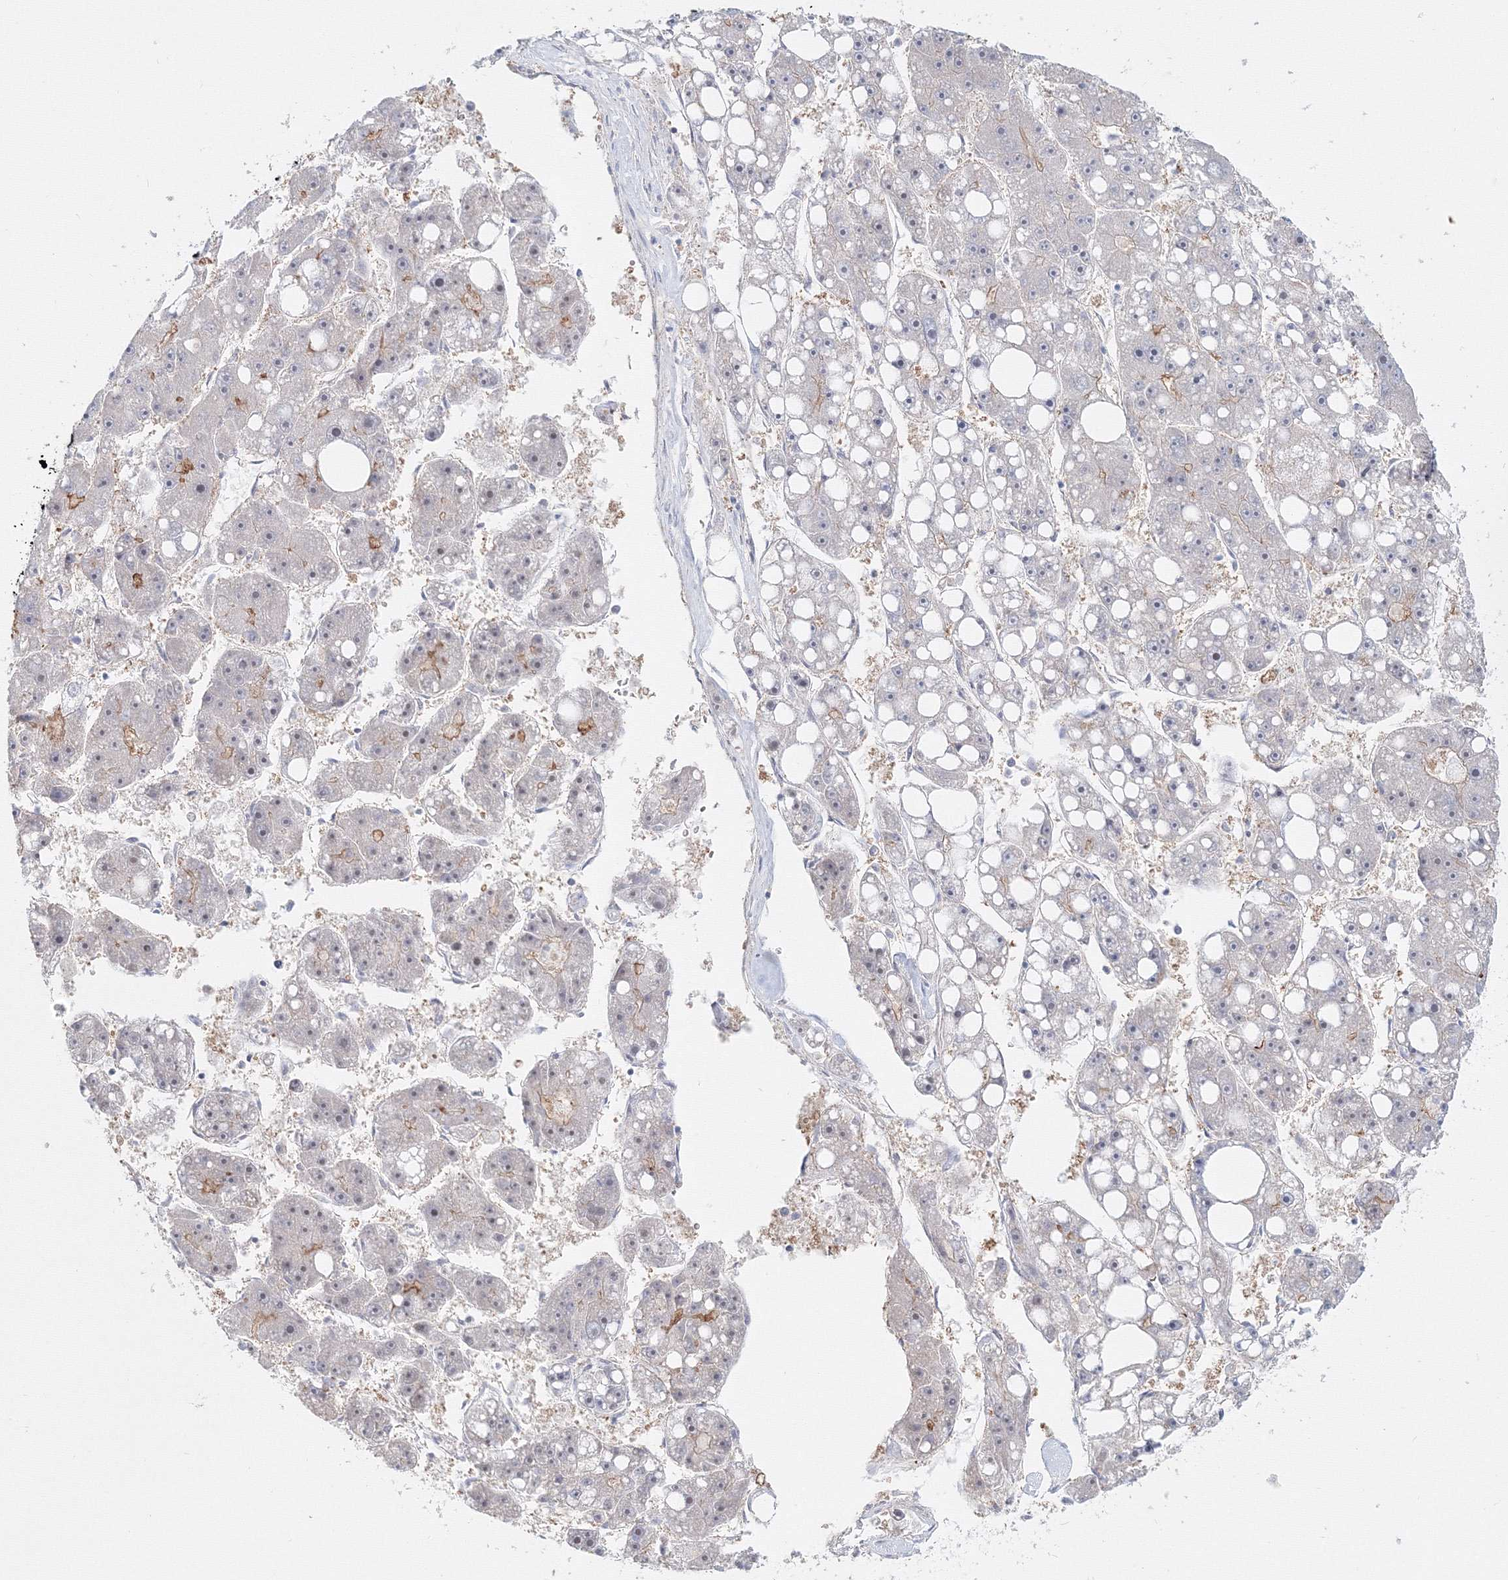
{"staining": {"intensity": "moderate", "quantity": "<25%", "location": "cytoplasmic/membranous"}, "tissue": "liver cancer", "cell_type": "Tumor cells", "image_type": "cancer", "snomed": [{"axis": "morphology", "description": "Carcinoma, Hepatocellular, NOS"}, {"axis": "topography", "description": "Liver"}], "caption": "The histopathology image exhibits immunohistochemical staining of liver cancer. There is moderate cytoplasmic/membranous expression is identified in about <25% of tumor cells. Nuclei are stained in blue.", "gene": "ARHGAP21", "patient": {"sex": "female", "age": 61}}